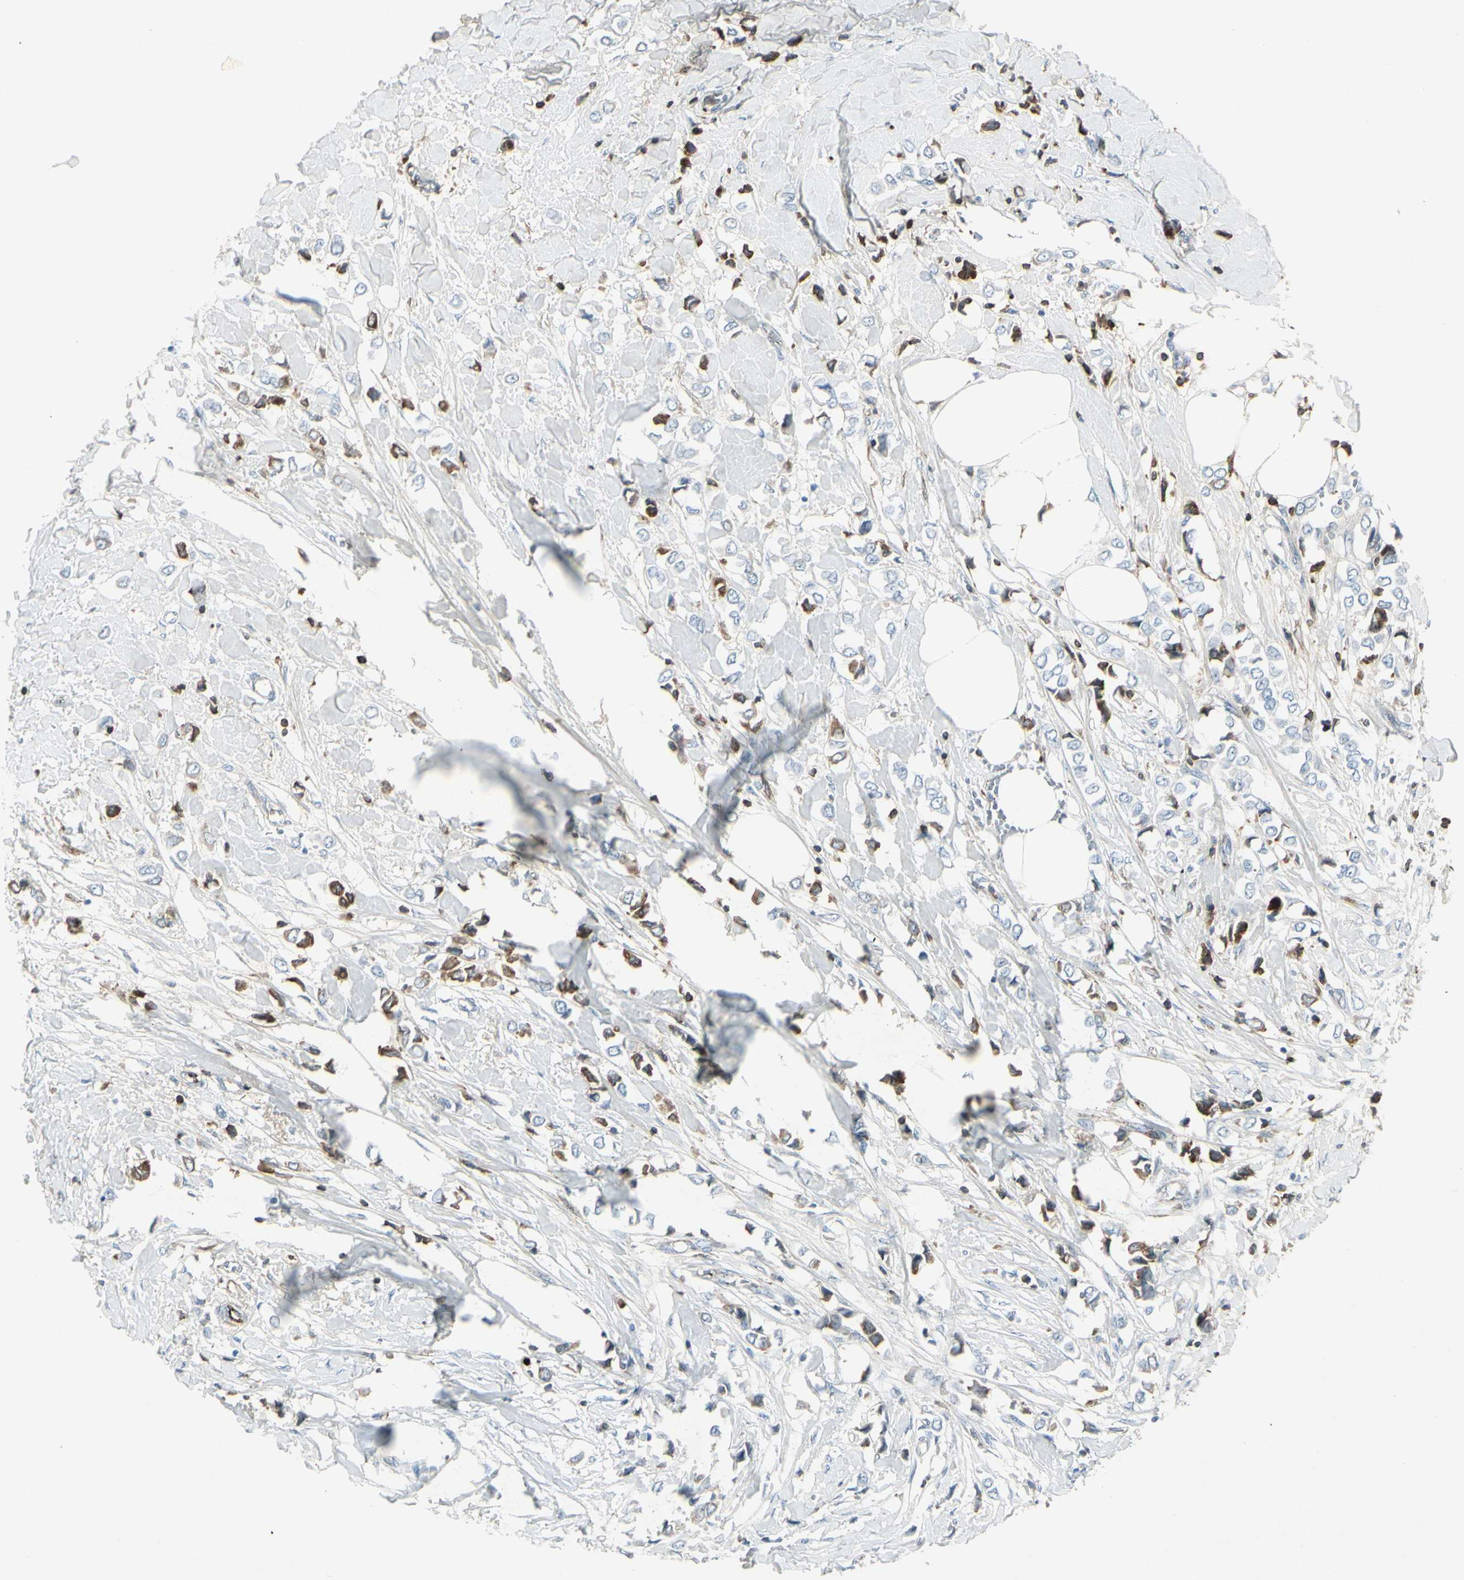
{"staining": {"intensity": "moderate", "quantity": "25%-75%", "location": "cytoplasmic/membranous"}, "tissue": "breast cancer", "cell_type": "Tumor cells", "image_type": "cancer", "snomed": [{"axis": "morphology", "description": "Lobular carcinoma"}, {"axis": "topography", "description": "Breast"}], "caption": "Tumor cells display medium levels of moderate cytoplasmic/membranous expression in approximately 25%-75% of cells in human breast cancer (lobular carcinoma). (DAB (3,3'-diaminobenzidine) IHC, brown staining for protein, blue staining for nuclei).", "gene": "IGHM", "patient": {"sex": "female", "age": 51}}